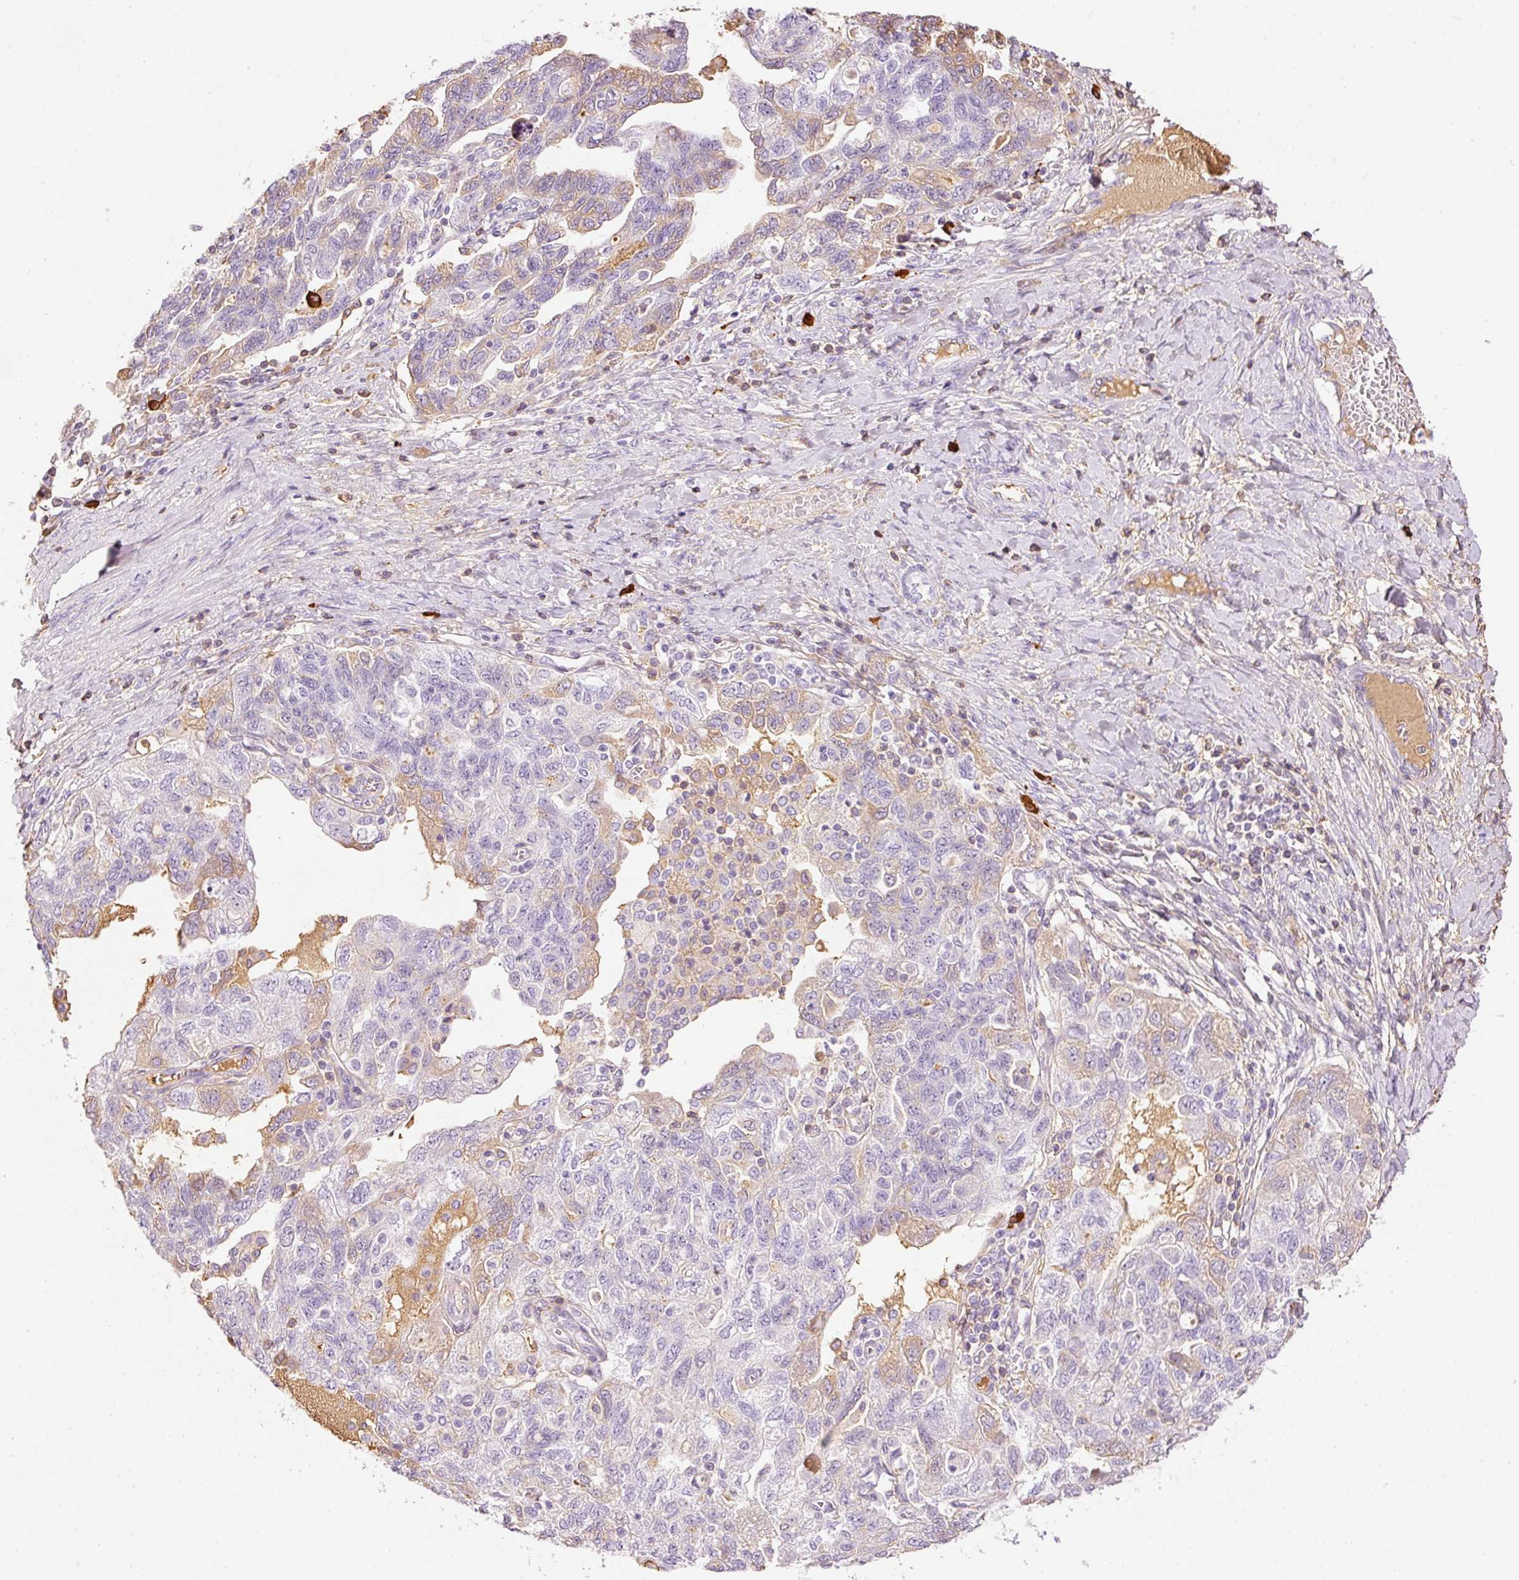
{"staining": {"intensity": "weak", "quantity": "<25%", "location": "cytoplasmic/membranous"}, "tissue": "ovarian cancer", "cell_type": "Tumor cells", "image_type": "cancer", "snomed": [{"axis": "morphology", "description": "Carcinoma, NOS"}, {"axis": "morphology", "description": "Cystadenocarcinoma, serous, NOS"}, {"axis": "topography", "description": "Ovary"}], "caption": "Immunohistochemistry photomicrograph of neoplastic tissue: ovarian cancer stained with DAB (3,3'-diaminobenzidine) displays no significant protein staining in tumor cells.", "gene": "PRPF38B", "patient": {"sex": "female", "age": 69}}